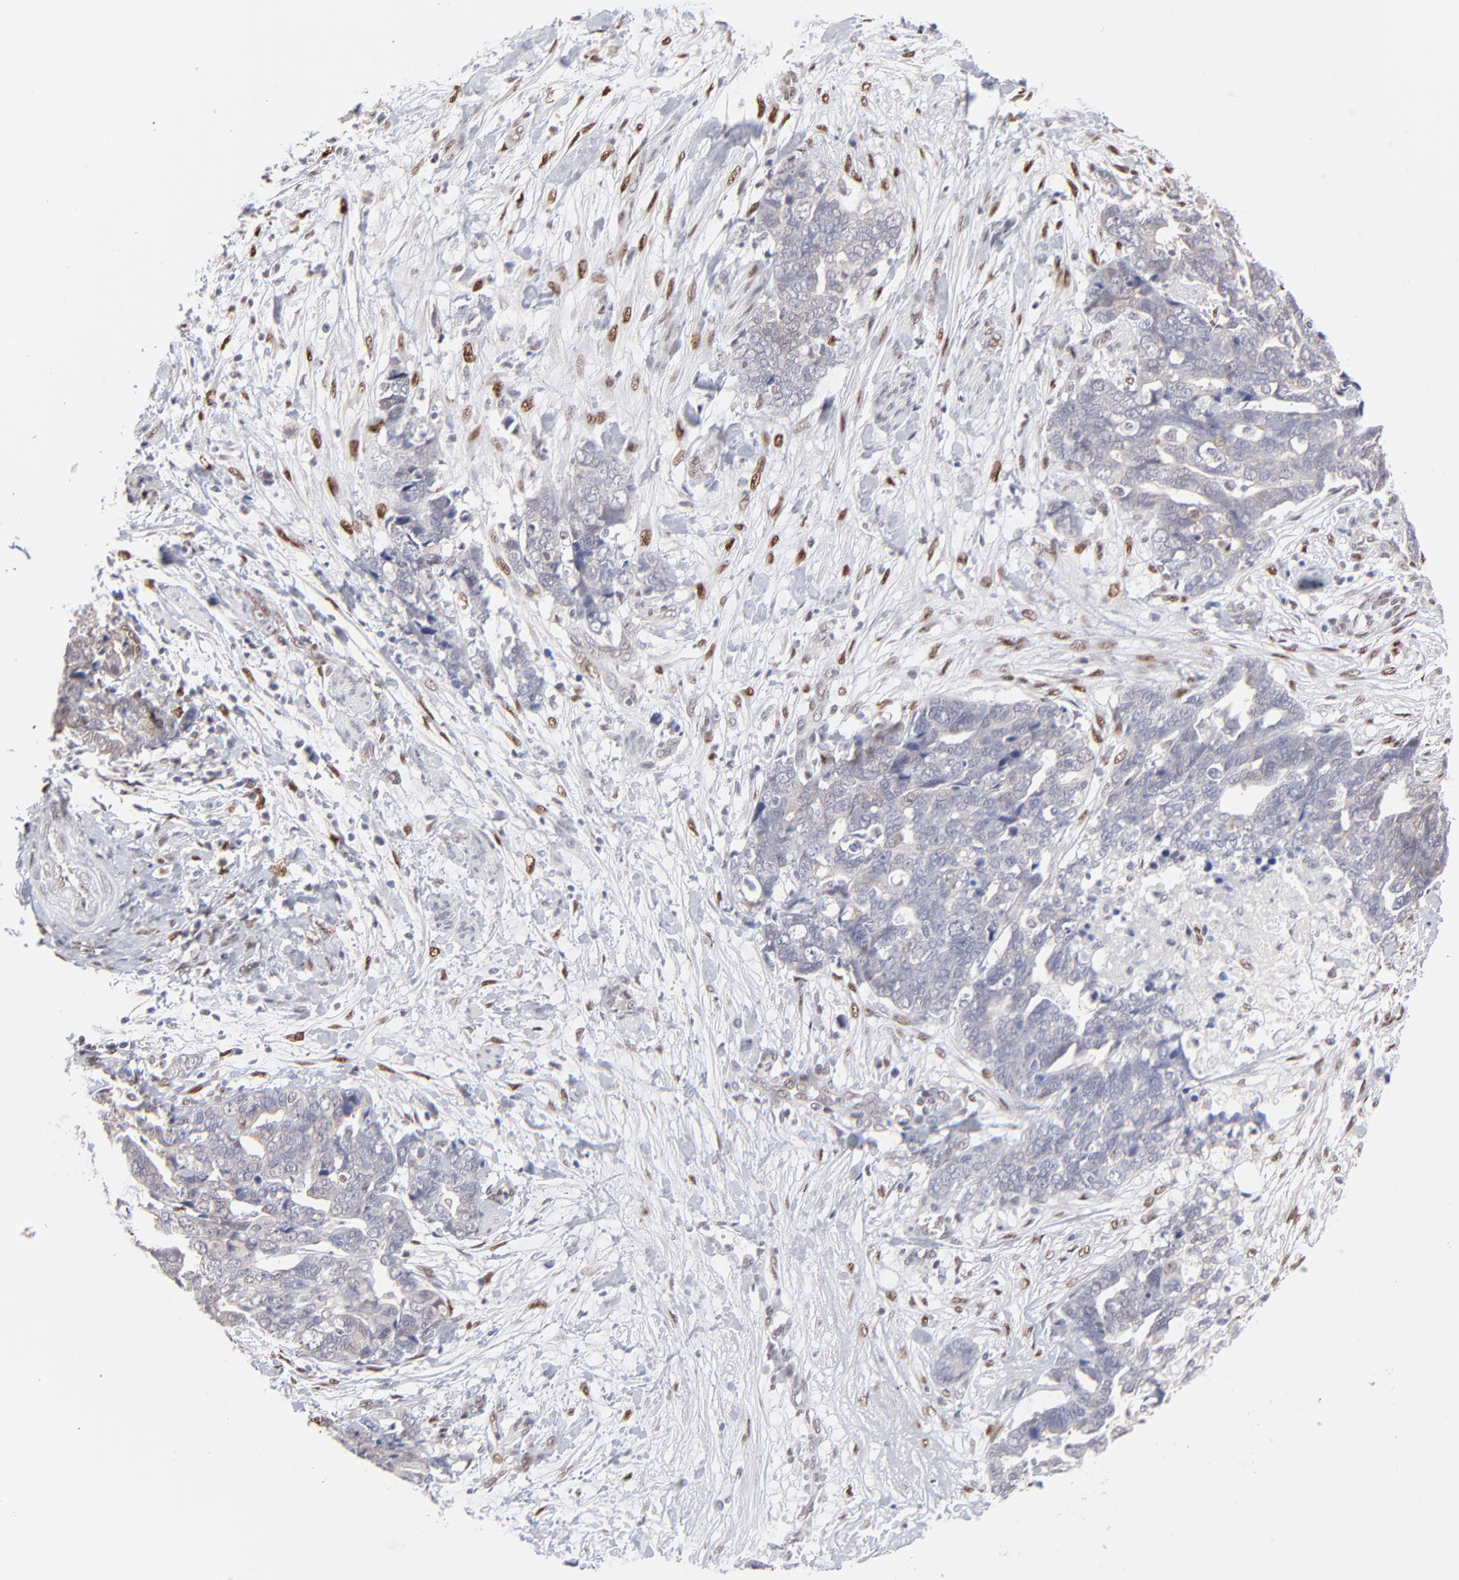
{"staining": {"intensity": "negative", "quantity": "none", "location": "none"}, "tissue": "ovarian cancer", "cell_type": "Tumor cells", "image_type": "cancer", "snomed": [{"axis": "morphology", "description": "Normal tissue, NOS"}, {"axis": "morphology", "description": "Cystadenocarcinoma, serous, NOS"}, {"axis": "topography", "description": "Fallopian tube"}, {"axis": "topography", "description": "Ovary"}], "caption": "High magnification brightfield microscopy of serous cystadenocarcinoma (ovarian) stained with DAB (brown) and counterstained with hematoxylin (blue): tumor cells show no significant staining. (Stains: DAB (3,3'-diaminobenzidine) IHC with hematoxylin counter stain, Microscopy: brightfield microscopy at high magnification).", "gene": "STAT3", "patient": {"sex": "female", "age": 56}}